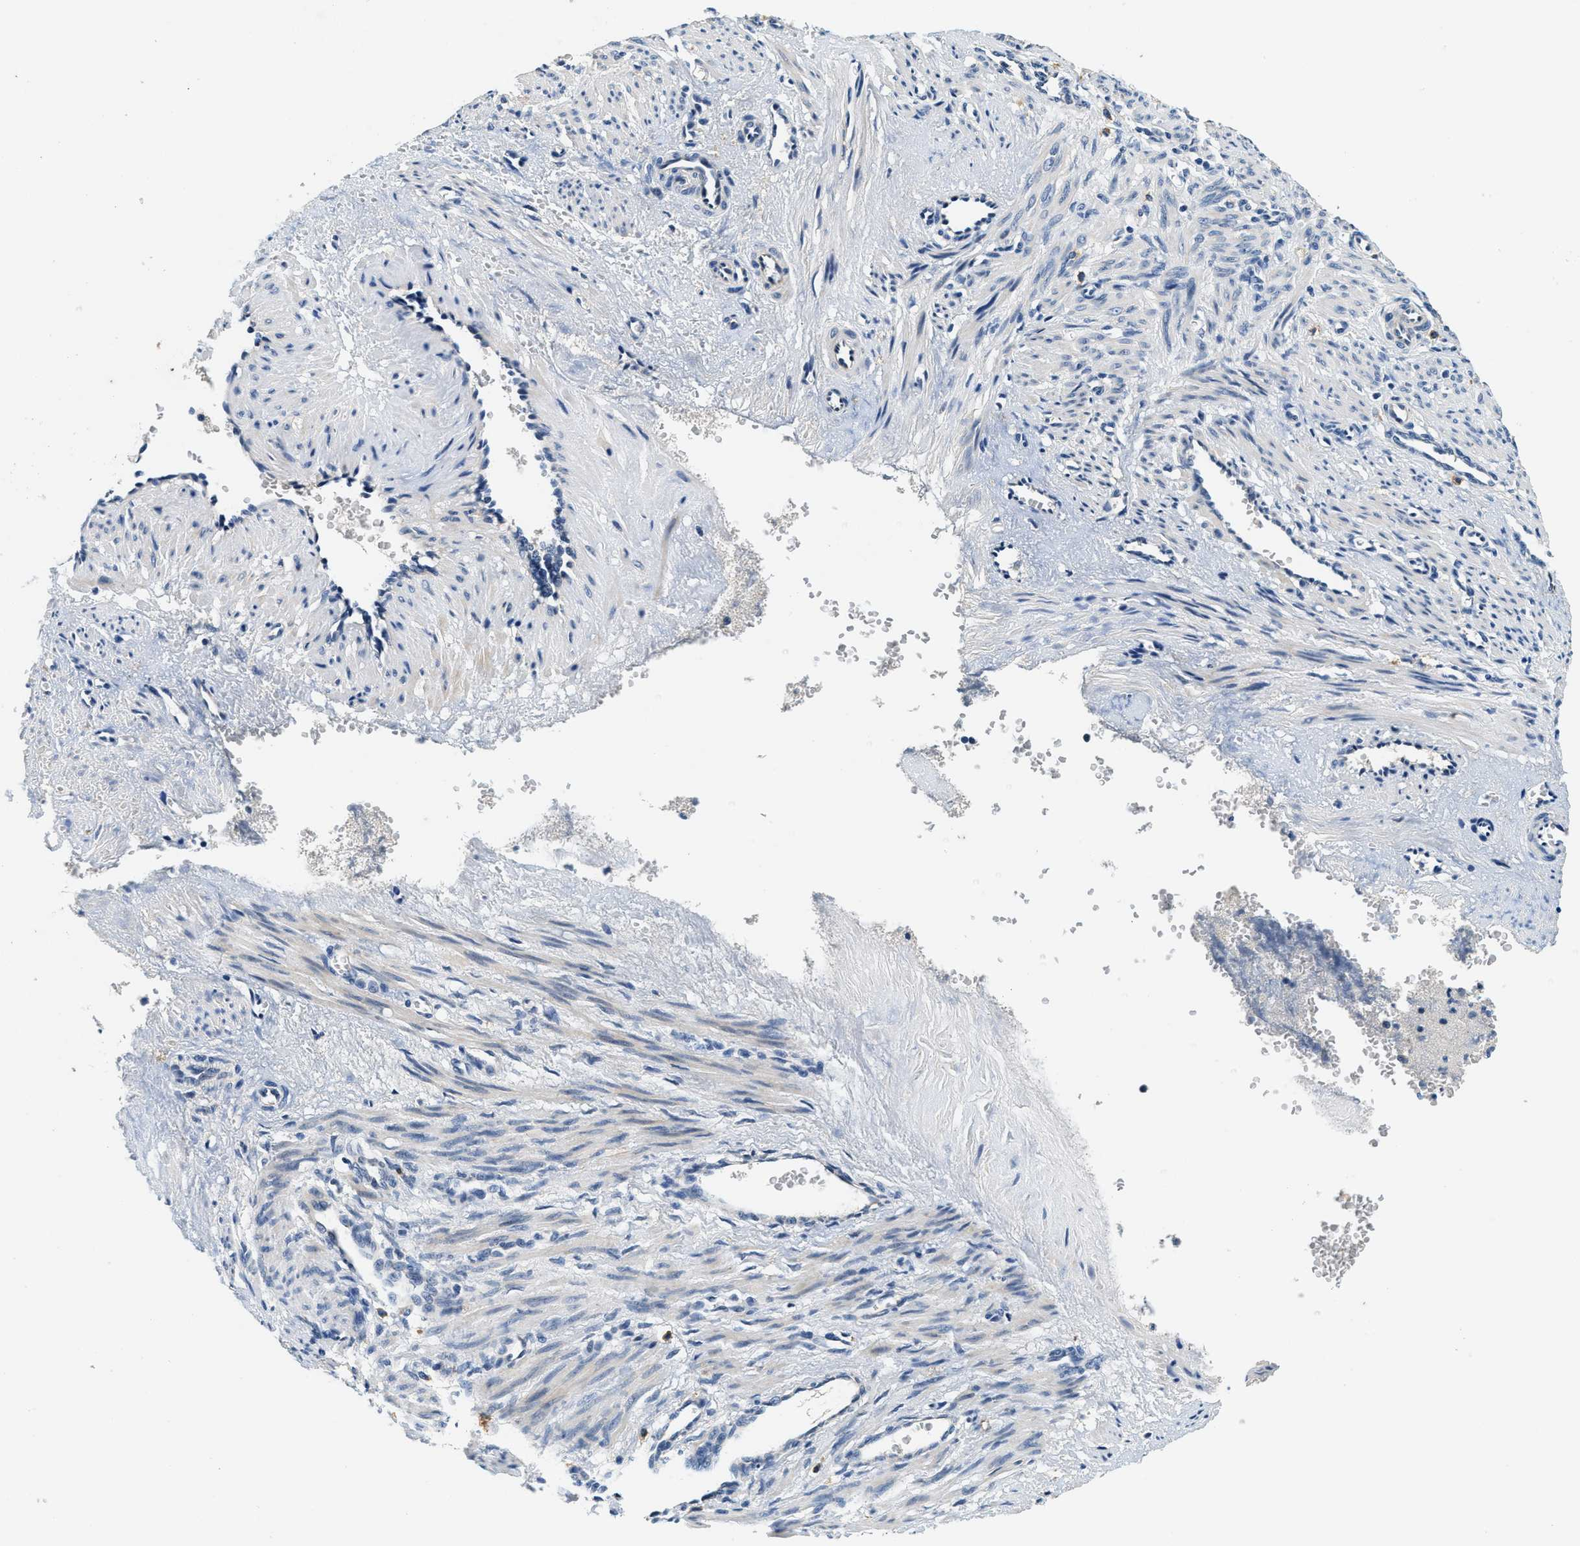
{"staining": {"intensity": "weak", "quantity": "<25%", "location": "cytoplasmic/membranous"}, "tissue": "smooth muscle", "cell_type": "Smooth muscle cells", "image_type": "normal", "snomed": [{"axis": "morphology", "description": "Normal tissue, NOS"}, {"axis": "topography", "description": "Endometrium"}], "caption": "The micrograph displays no staining of smooth muscle cells in benign smooth muscle.", "gene": "ALDH3A2", "patient": {"sex": "female", "age": 33}}